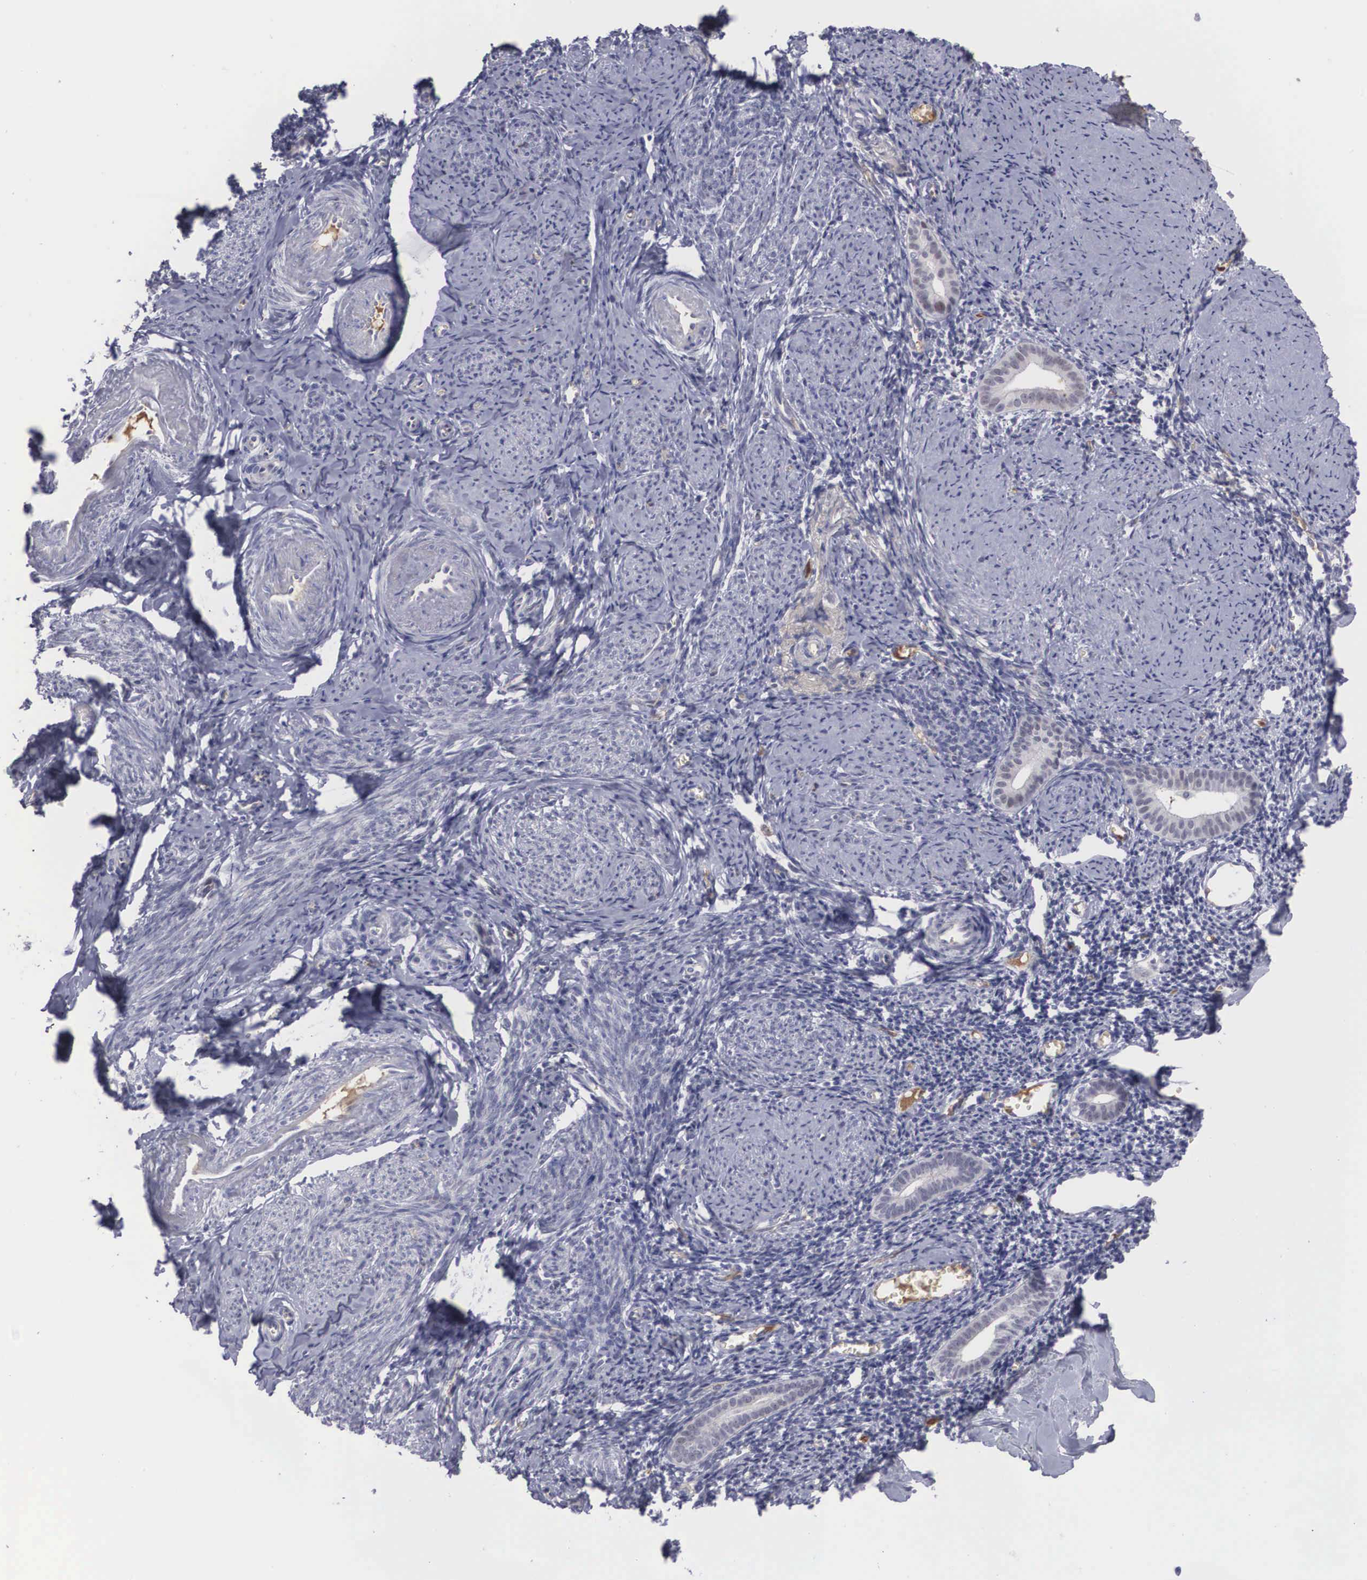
{"staining": {"intensity": "negative", "quantity": "none", "location": "none"}, "tissue": "endometrium", "cell_type": "Cells in endometrial stroma", "image_type": "normal", "snomed": [{"axis": "morphology", "description": "Normal tissue, NOS"}, {"axis": "morphology", "description": "Neoplasm, benign, NOS"}, {"axis": "topography", "description": "Uterus"}], "caption": "A photomicrograph of endometrium stained for a protein exhibits no brown staining in cells in endometrial stroma. (DAB (3,3'-diaminobenzidine) IHC visualized using brightfield microscopy, high magnification).", "gene": "RBPJ", "patient": {"sex": "female", "age": 55}}